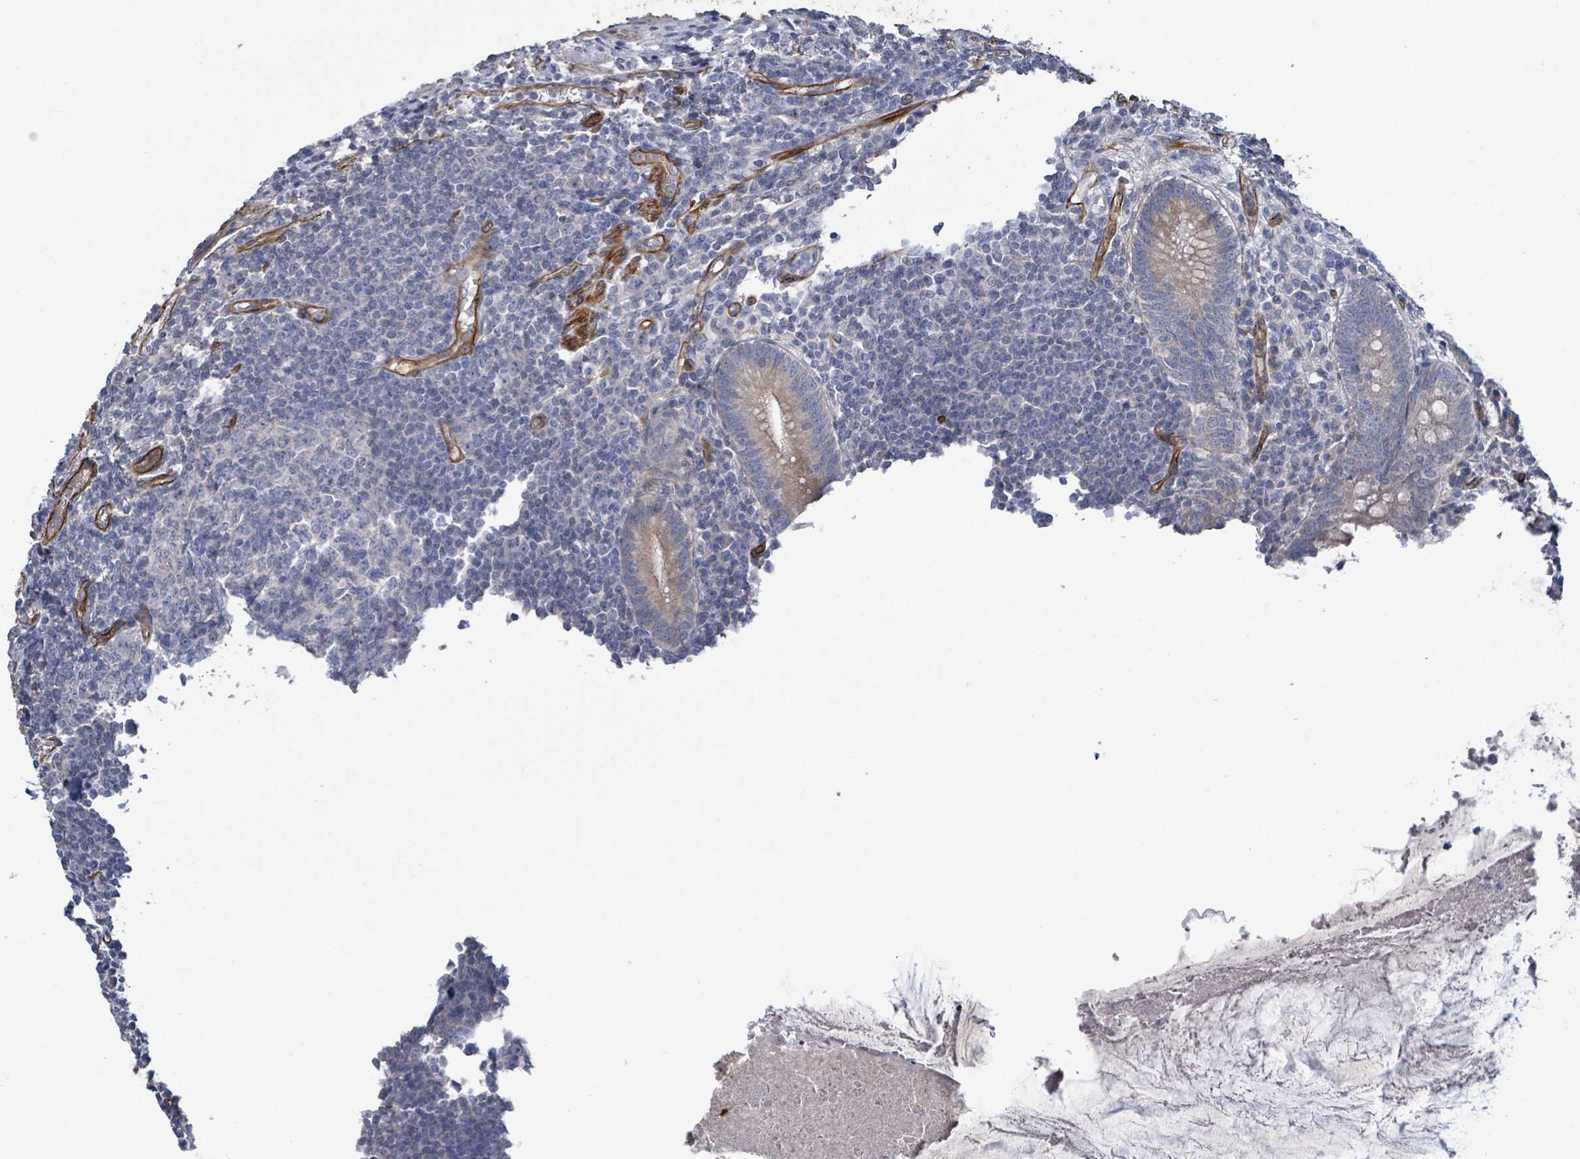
{"staining": {"intensity": "weak", "quantity": ">75%", "location": "cytoplasmic/membranous"}, "tissue": "appendix", "cell_type": "Glandular cells", "image_type": "normal", "snomed": [{"axis": "morphology", "description": "Normal tissue, NOS"}, {"axis": "topography", "description": "Appendix"}], "caption": "IHC staining of normal appendix, which reveals low levels of weak cytoplasmic/membranous staining in approximately >75% of glandular cells indicating weak cytoplasmic/membranous protein expression. The staining was performed using DAB (3,3'-diaminobenzidine) (brown) for protein detection and nuclei were counterstained in hematoxylin (blue).", "gene": "KANK3", "patient": {"sex": "male", "age": 83}}